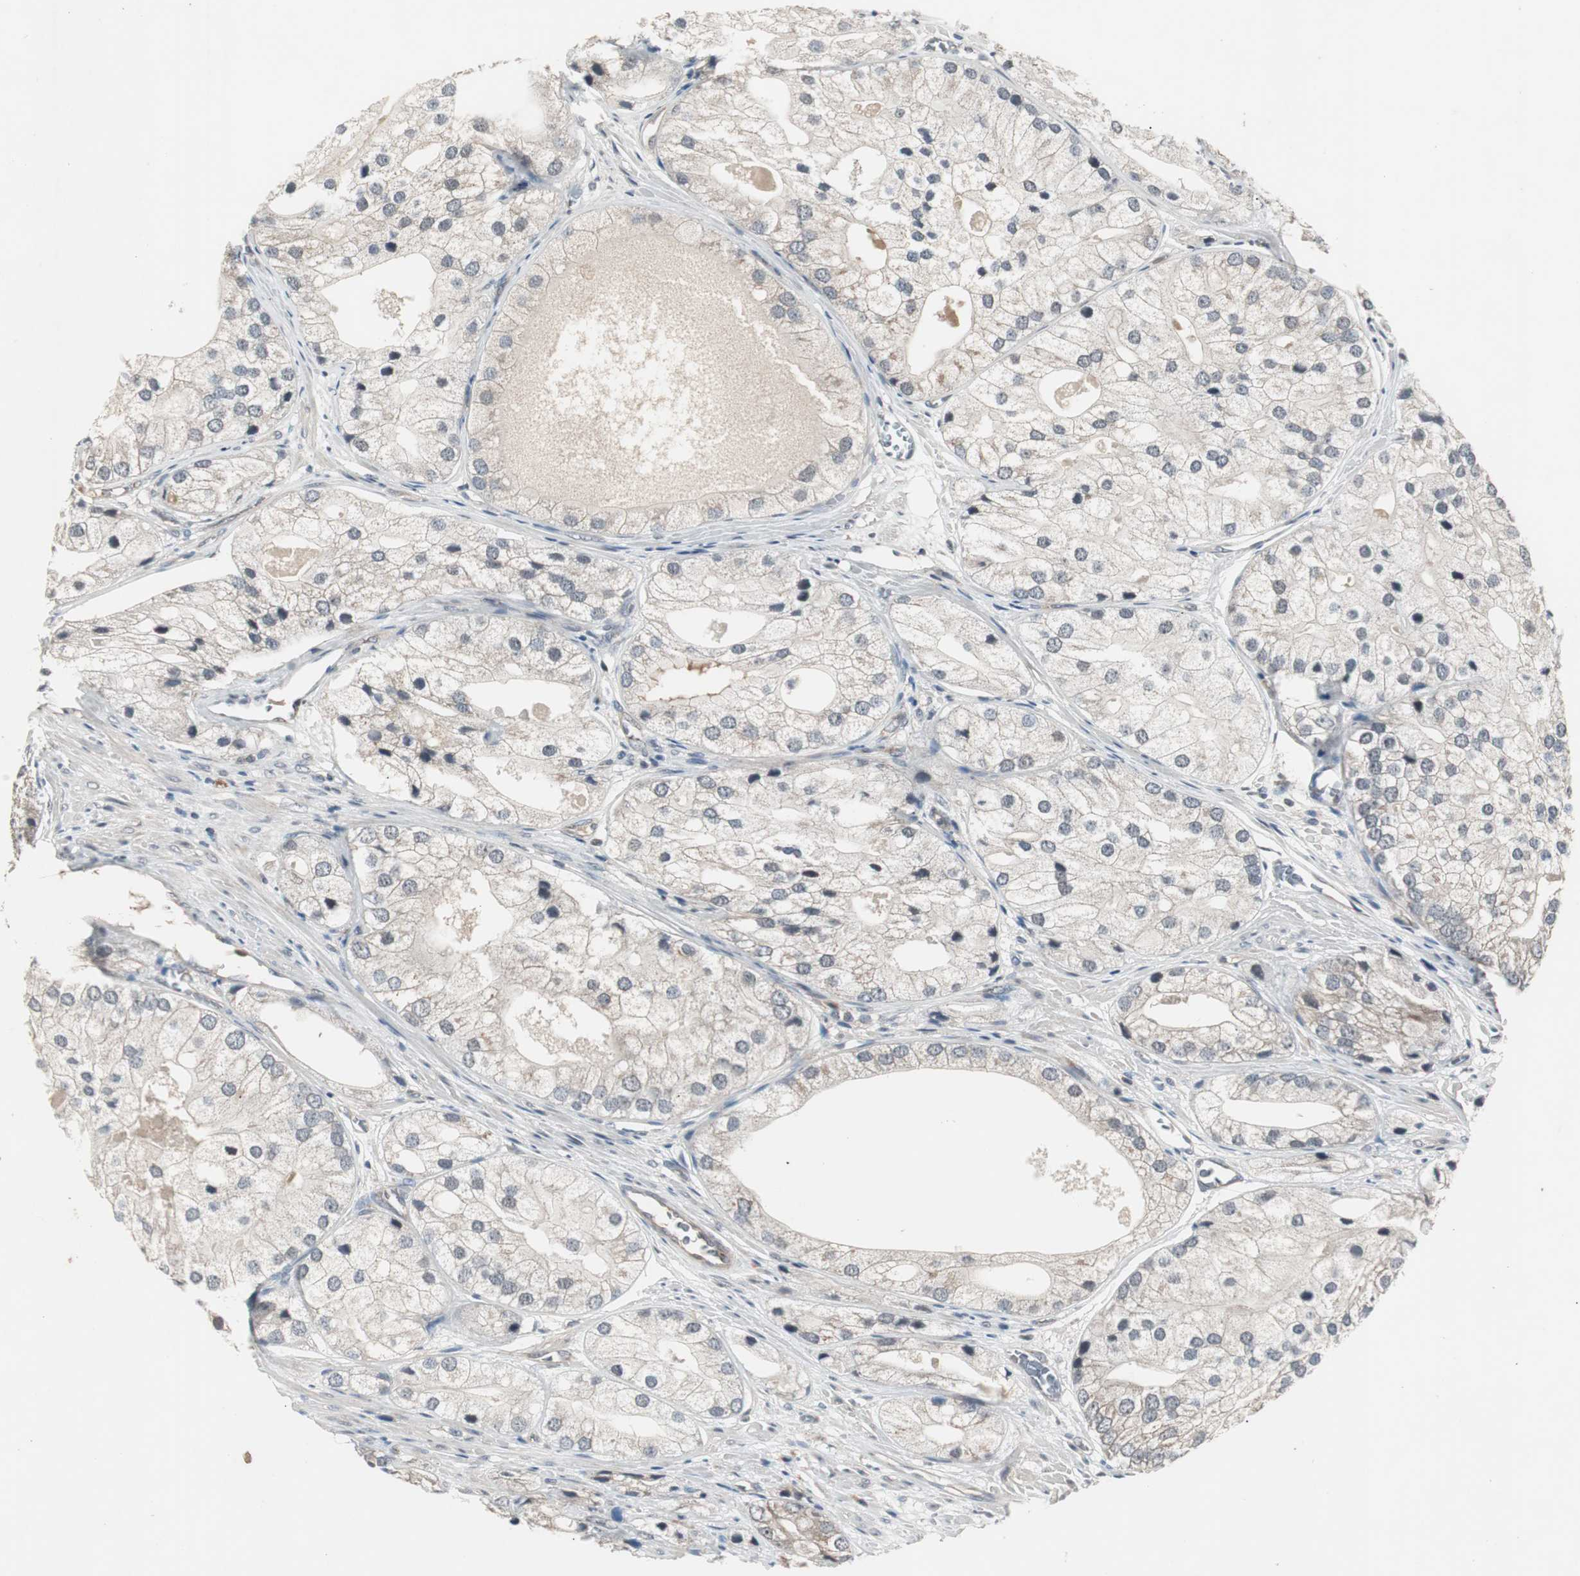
{"staining": {"intensity": "weak", "quantity": ">75%", "location": "cytoplasmic/membranous"}, "tissue": "prostate cancer", "cell_type": "Tumor cells", "image_type": "cancer", "snomed": [{"axis": "morphology", "description": "Adenocarcinoma, Low grade"}, {"axis": "topography", "description": "Prostate"}], "caption": "DAB immunohistochemical staining of prostate adenocarcinoma (low-grade) shows weak cytoplasmic/membranous protein staining in approximately >75% of tumor cells.", "gene": "ZMPSTE24", "patient": {"sex": "male", "age": 69}}